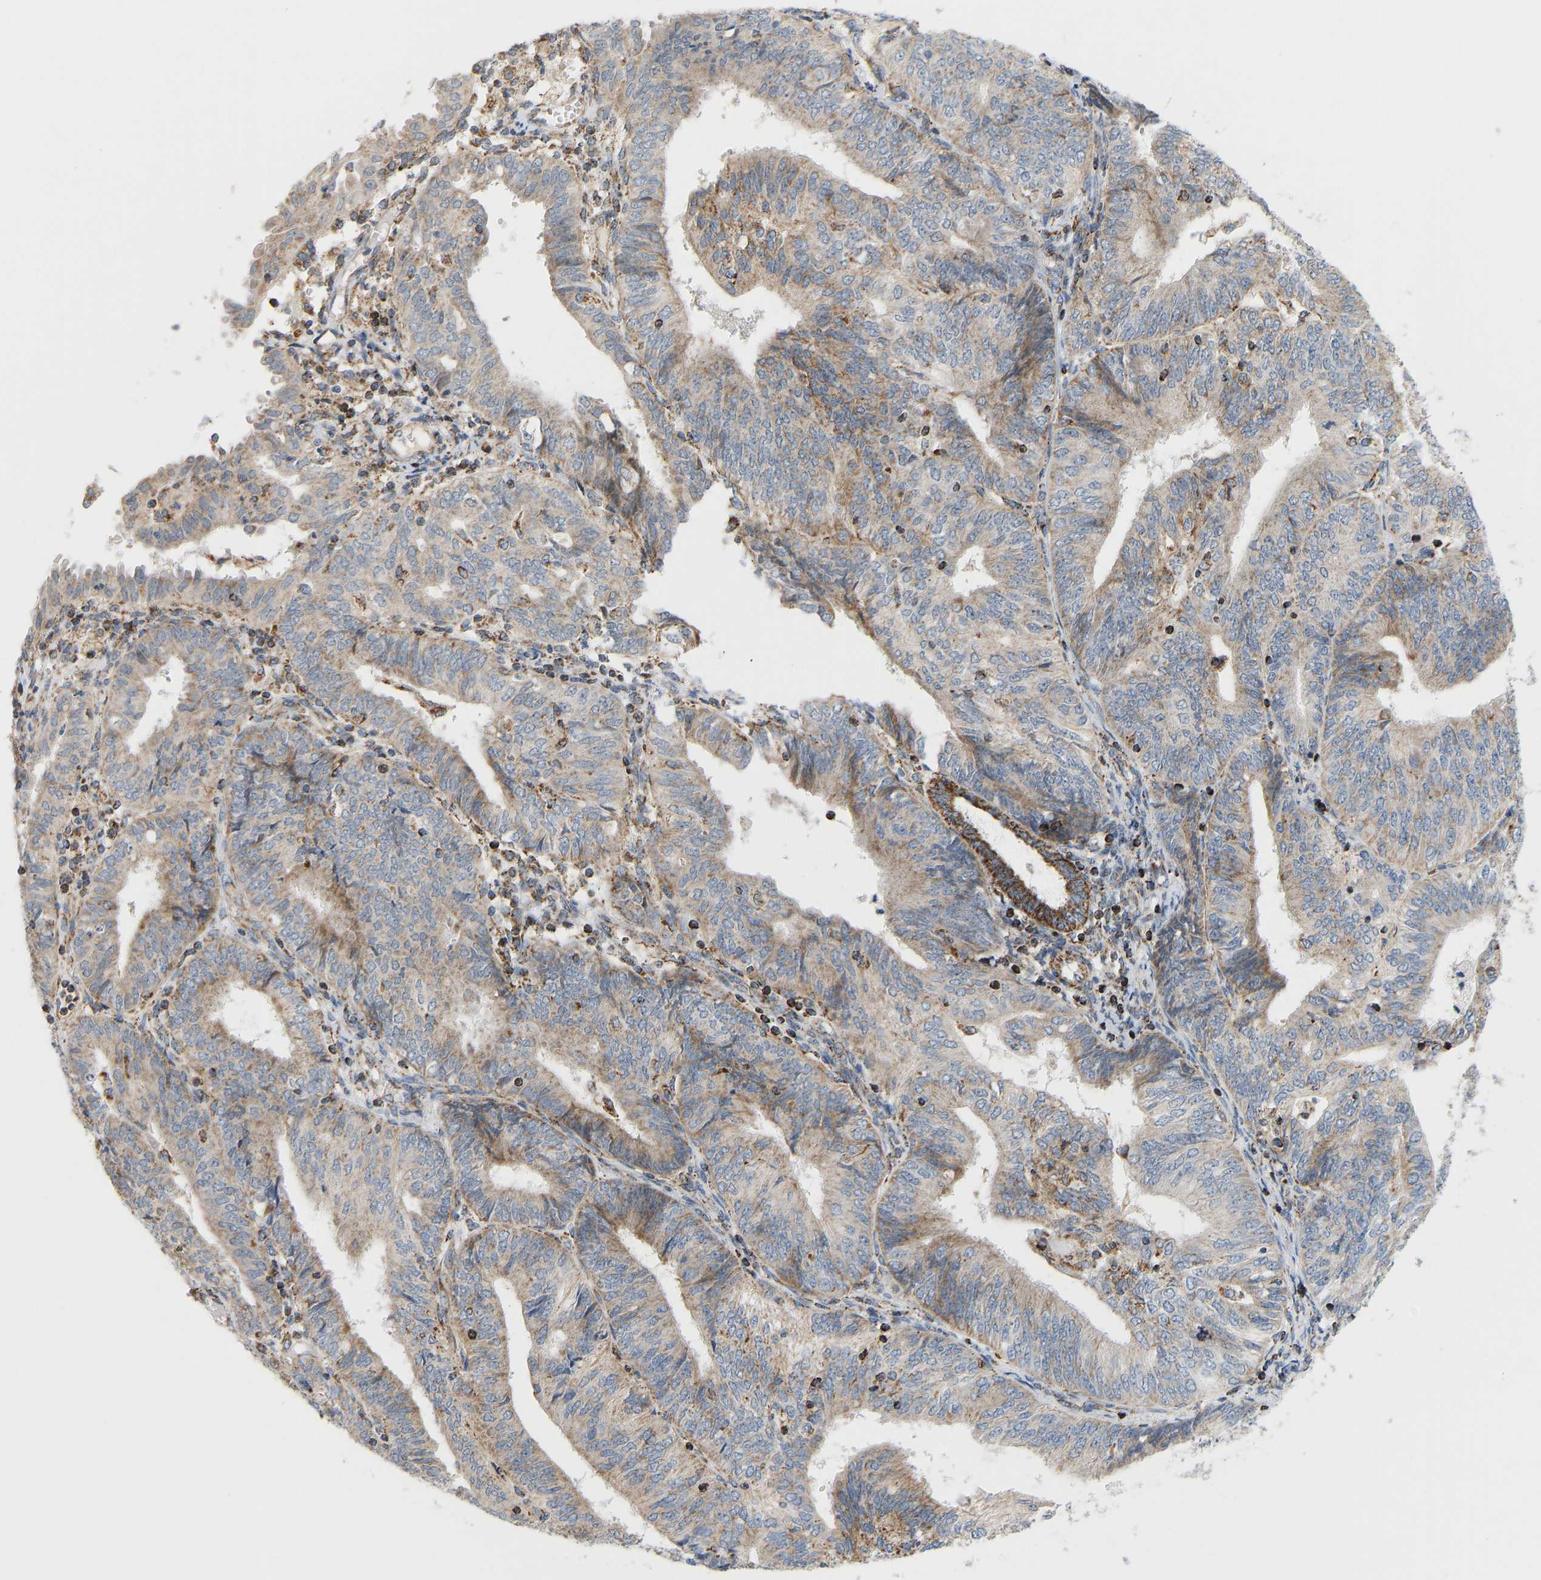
{"staining": {"intensity": "moderate", "quantity": ">75%", "location": "cytoplasmic/membranous"}, "tissue": "endometrial cancer", "cell_type": "Tumor cells", "image_type": "cancer", "snomed": [{"axis": "morphology", "description": "Adenocarcinoma, NOS"}, {"axis": "topography", "description": "Endometrium"}], "caption": "Endometrial adenocarcinoma tissue reveals moderate cytoplasmic/membranous staining in approximately >75% of tumor cells, visualized by immunohistochemistry.", "gene": "GPSM2", "patient": {"sex": "female", "age": 58}}